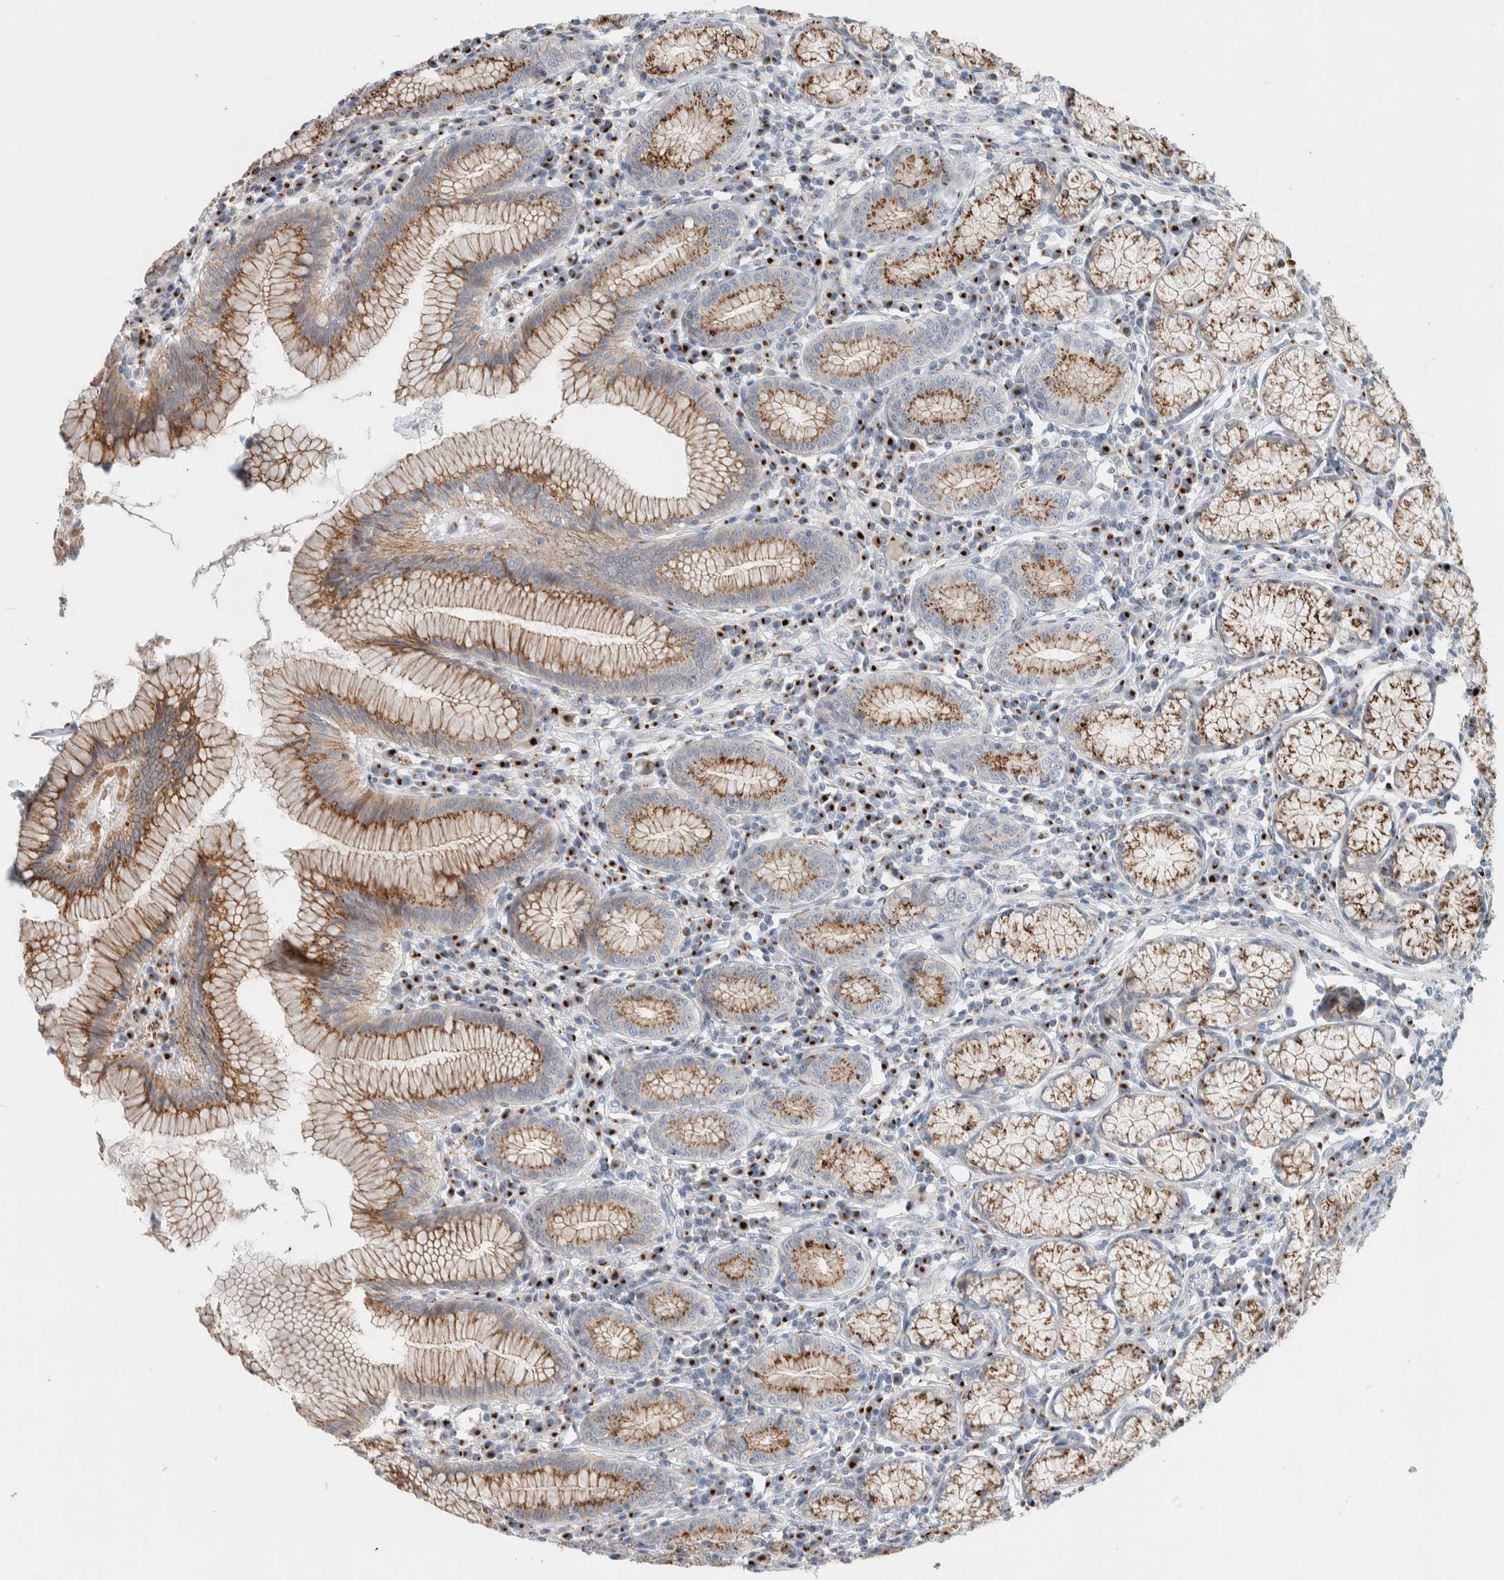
{"staining": {"intensity": "moderate", "quantity": ">75%", "location": "cytoplasmic/membranous"}, "tissue": "stomach", "cell_type": "Glandular cells", "image_type": "normal", "snomed": [{"axis": "morphology", "description": "Normal tissue, NOS"}, {"axis": "topography", "description": "Stomach"}], "caption": "IHC image of benign stomach: stomach stained using IHC exhibits medium levels of moderate protein expression localized specifically in the cytoplasmic/membranous of glandular cells, appearing as a cytoplasmic/membranous brown color.", "gene": "SLC38A10", "patient": {"sex": "male", "age": 55}}